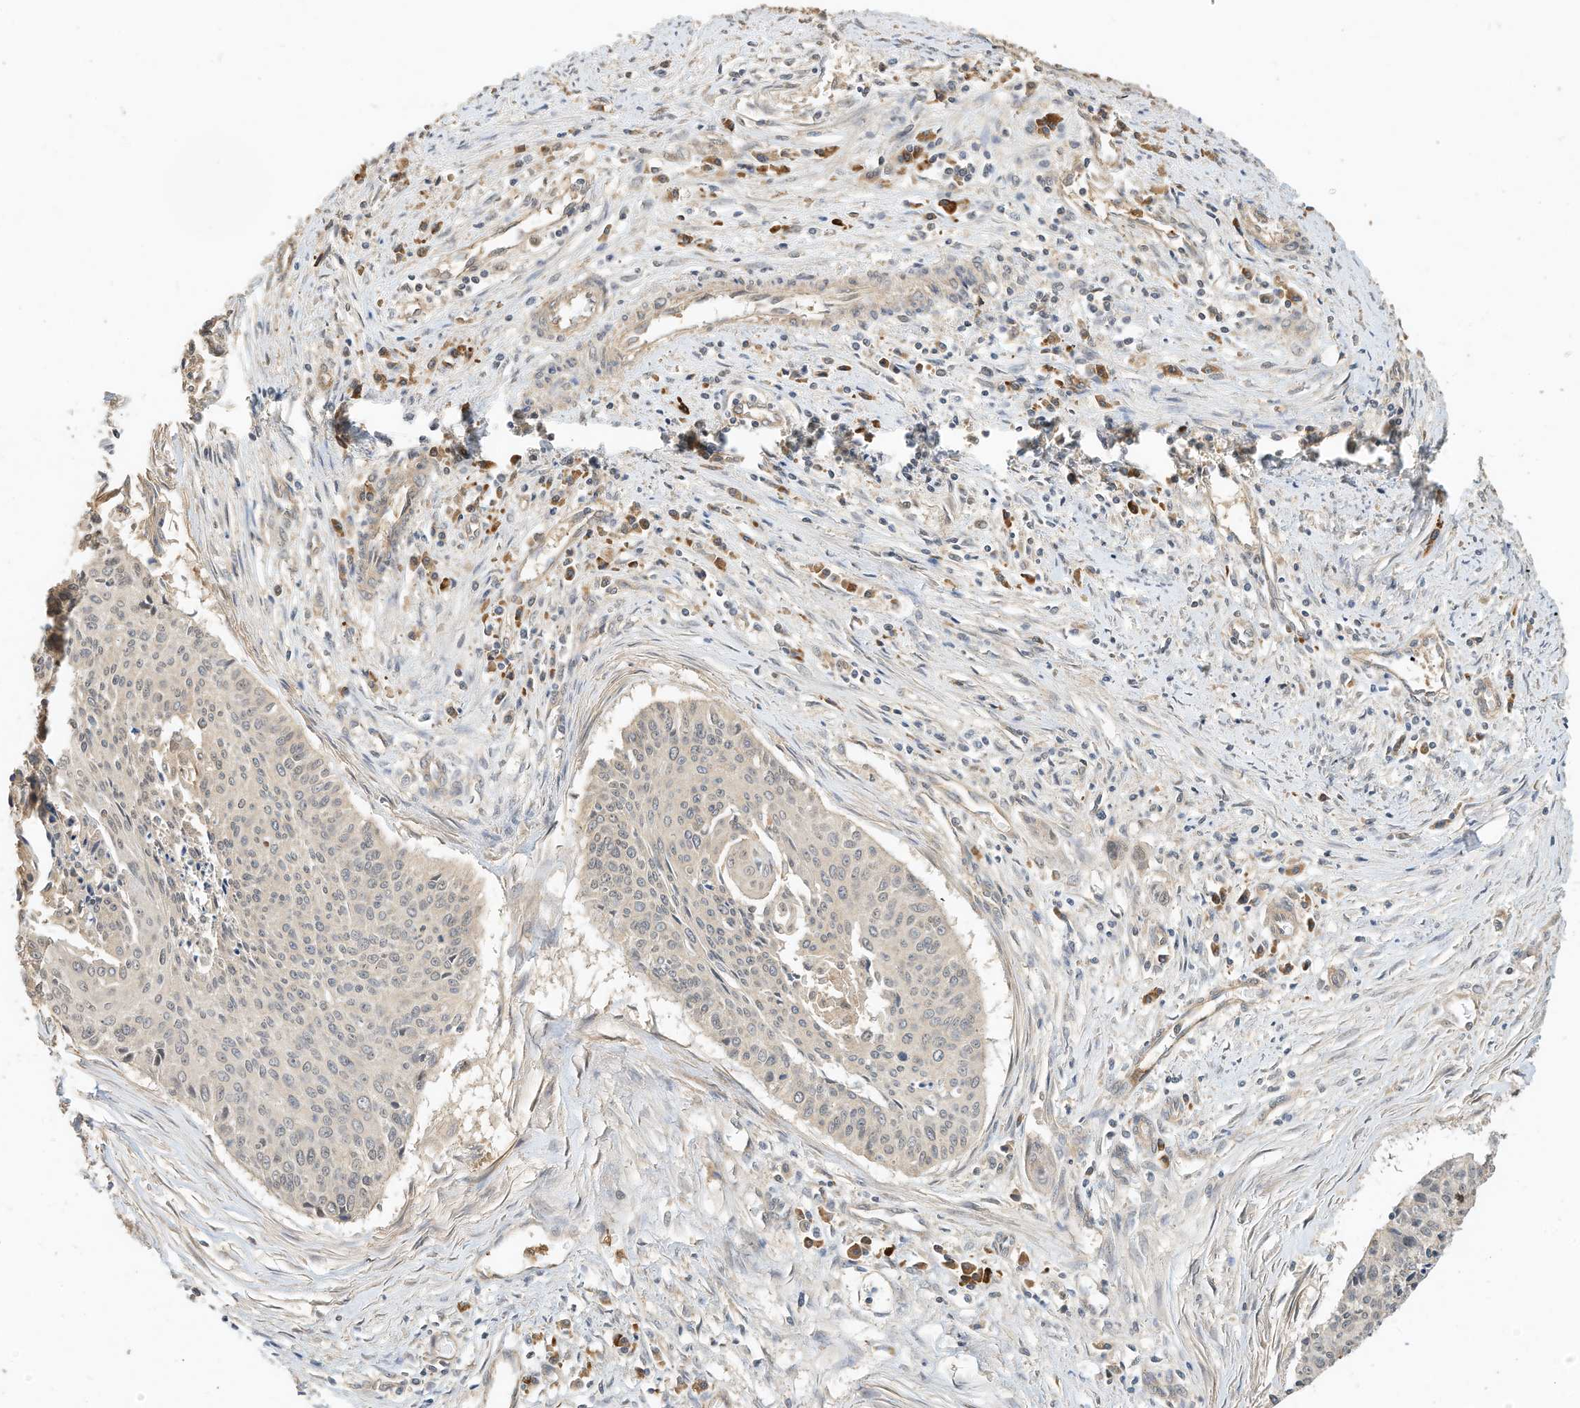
{"staining": {"intensity": "negative", "quantity": "none", "location": "none"}, "tissue": "cervical cancer", "cell_type": "Tumor cells", "image_type": "cancer", "snomed": [{"axis": "morphology", "description": "Squamous cell carcinoma, NOS"}, {"axis": "topography", "description": "Cervix"}], "caption": "There is no significant positivity in tumor cells of squamous cell carcinoma (cervical).", "gene": "OFD1", "patient": {"sex": "female", "age": 55}}